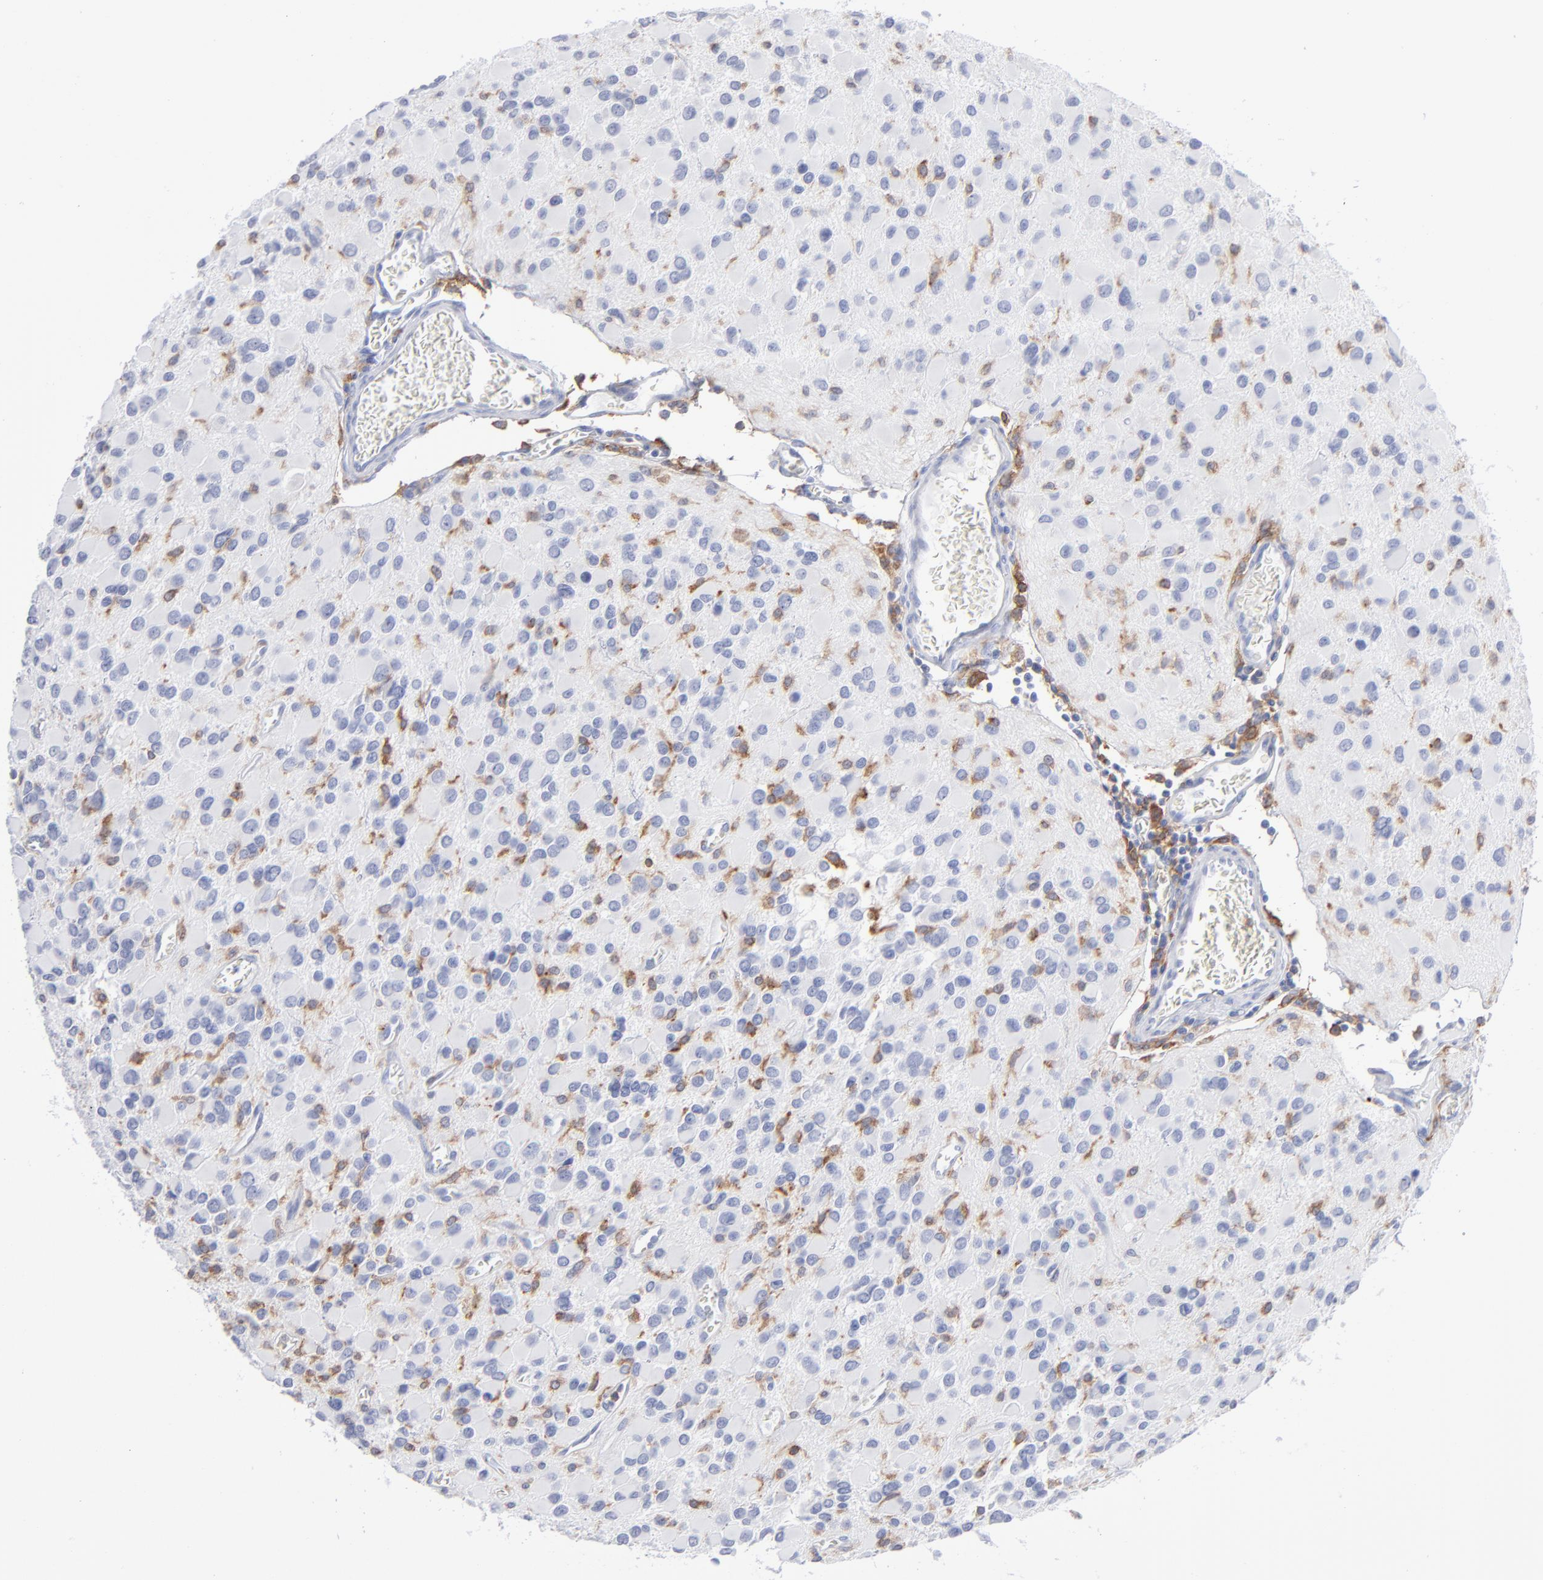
{"staining": {"intensity": "moderate", "quantity": "<25%", "location": "cytoplasmic/membranous"}, "tissue": "glioma", "cell_type": "Tumor cells", "image_type": "cancer", "snomed": [{"axis": "morphology", "description": "Glioma, malignant, Low grade"}, {"axis": "topography", "description": "Brain"}], "caption": "Immunohistochemical staining of human low-grade glioma (malignant) shows low levels of moderate cytoplasmic/membranous protein staining in about <25% of tumor cells. The staining was performed using DAB to visualize the protein expression in brown, while the nuclei were stained in blue with hematoxylin (Magnification: 20x).", "gene": "LAT2", "patient": {"sex": "male", "age": 42}}